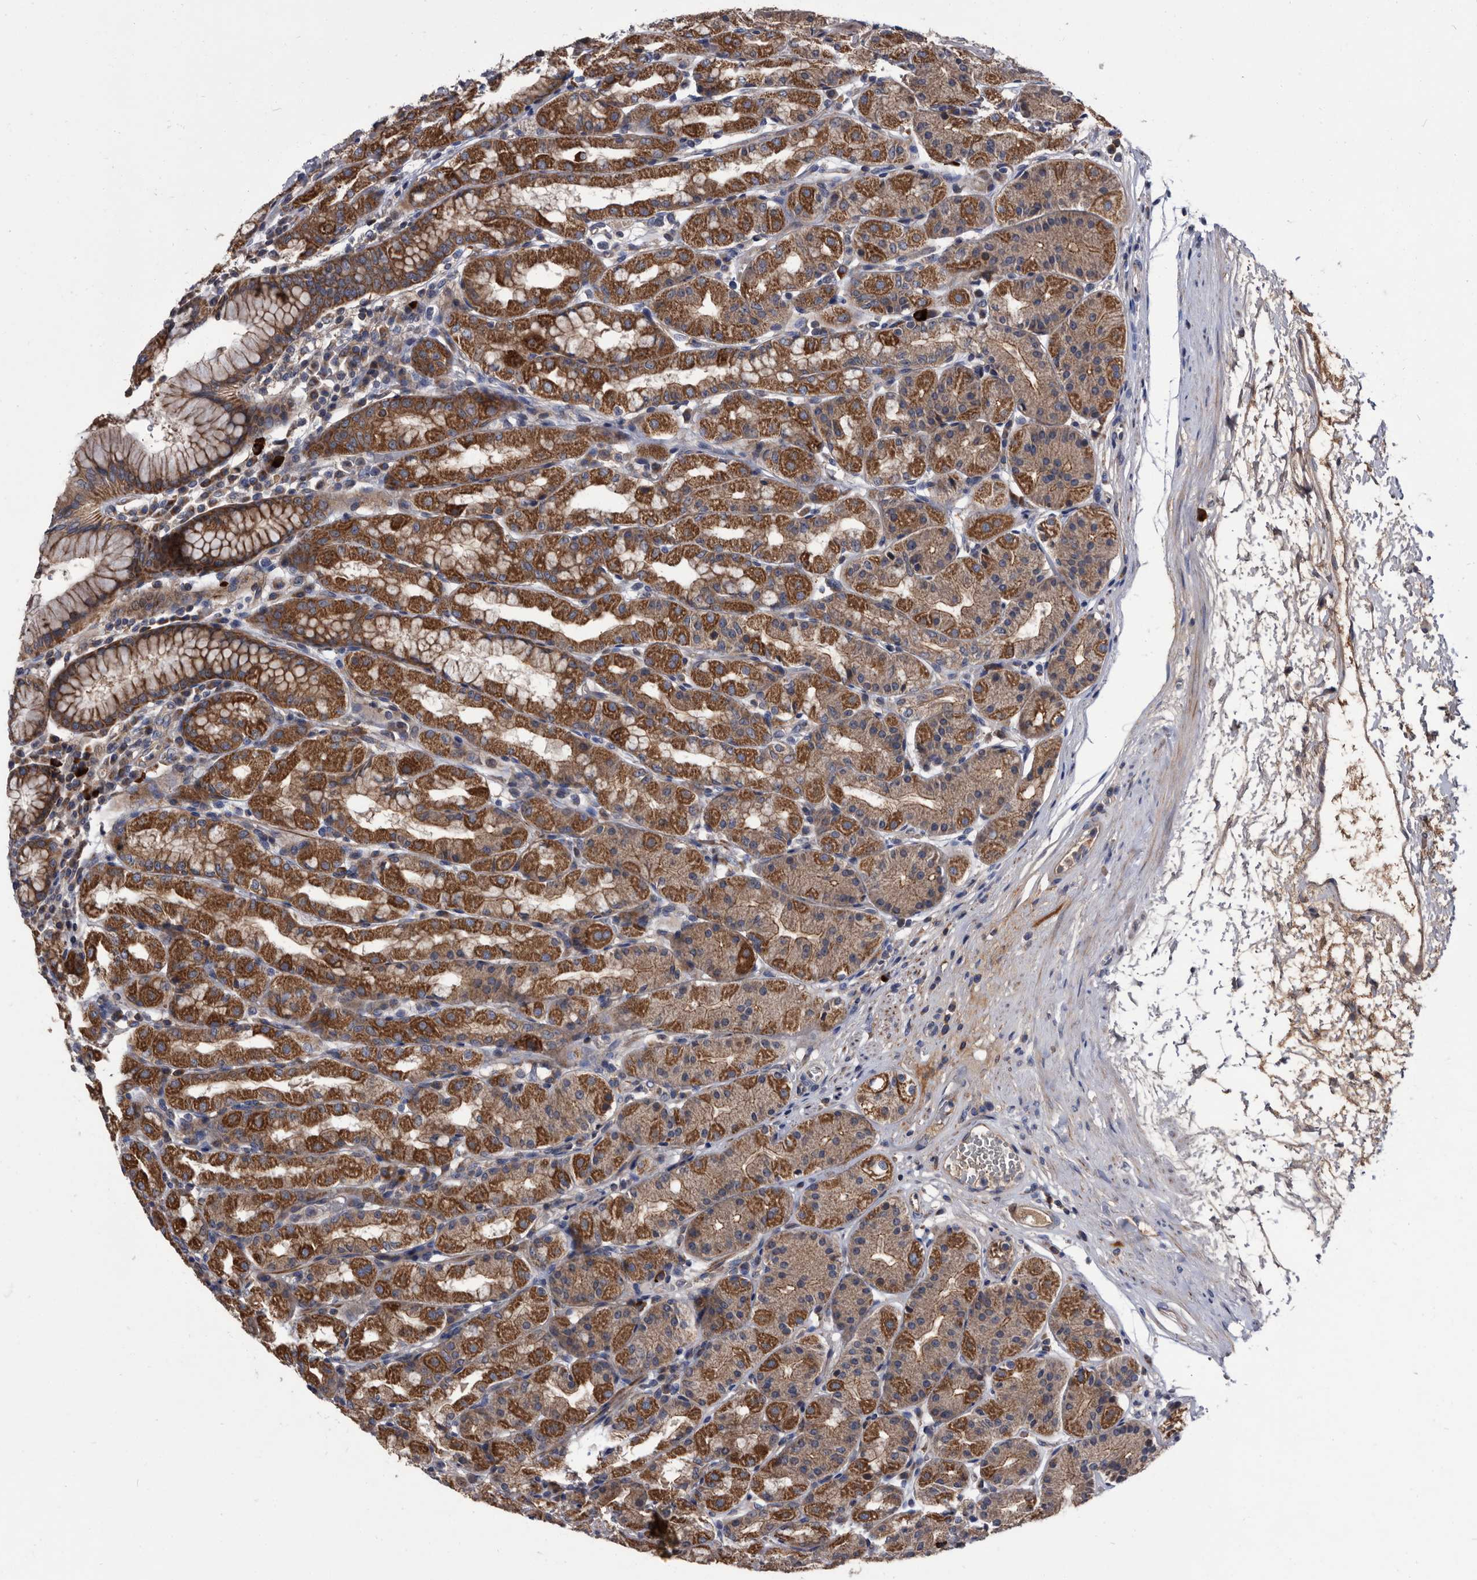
{"staining": {"intensity": "strong", "quantity": ">75%", "location": "cytoplasmic/membranous"}, "tissue": "stomach", "cell_type": "Glandular cells", "image_type": "normal", "snomed": [{"axis": "morphology", "description": "Normal tissue, NOS"}, {"axis": "topography", "description": "Stomach"}, {"axis": "topography", "description": "Stomach, lower"}], "caption": "A micrograph of human stomach stained for a protein shows strong cytoplasmic/membranous brown staining in glandular cells.", "gene": "DTNBP1", "patient": {"sex": "female", "age": 56}}